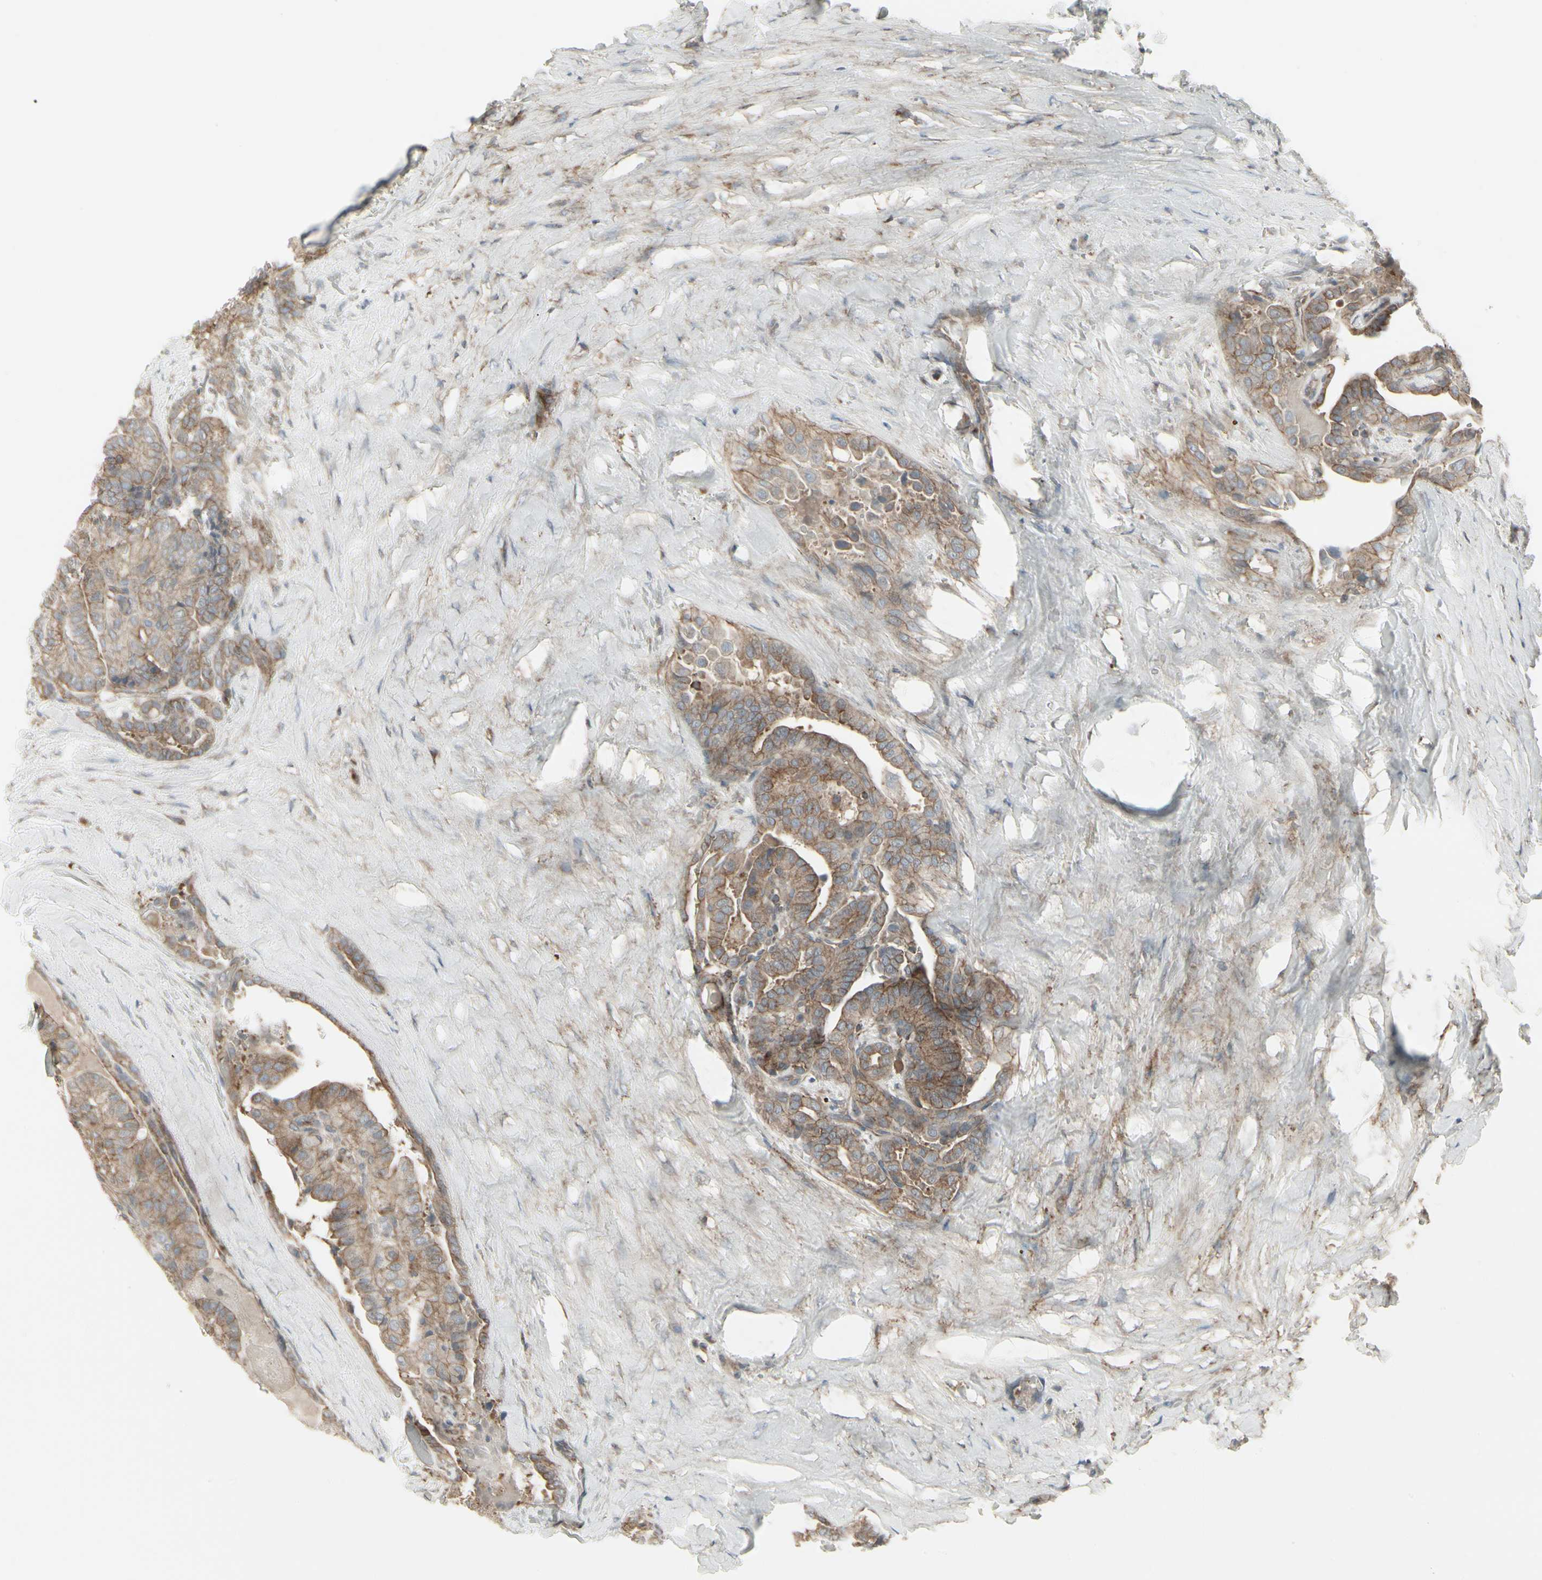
{"staining": {"intensity": "moderate", "quantity": ">75%", "location": "cytoplasmic/membranous"}, "tissue": "thyroid cancer", "cell_type": "Tumor cells", "image_type": "cancer", "snomed": [{"axis": "morphology", "description": "Papillary adenocarcinoma, NOS"}, {"axis": "topography", "description": "Thyroid gland"}], "caption": "Protein expression analysis of papillary adenocarcinoma (thyroid) displays moderate cytoplasmic/membranous positivity in about >75% of tumor cells.", "gene": "EPS15", "patient": {"sex": "male", "age": 77}}